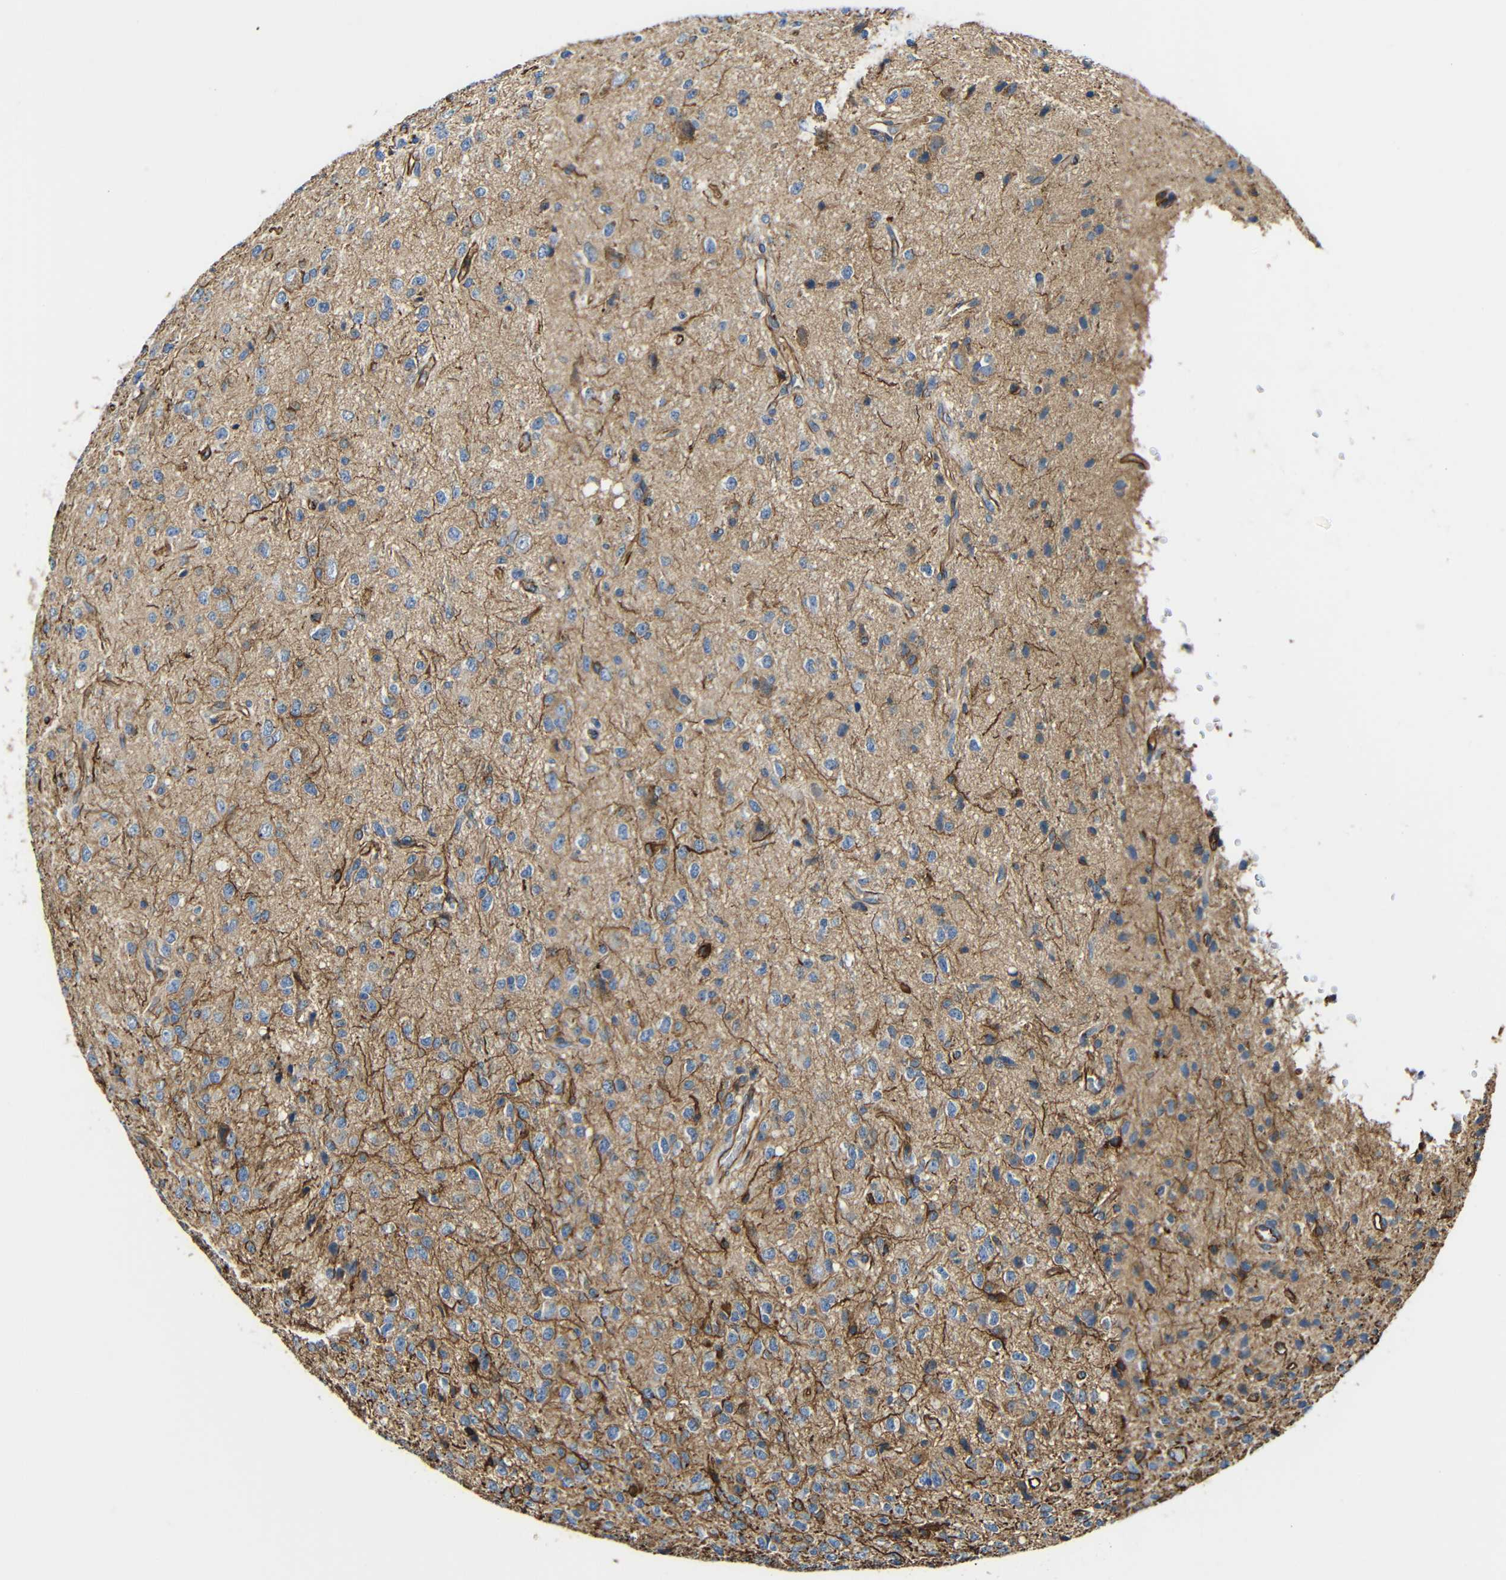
{"staining": {"intensity": "moderate", "quantity": "25%-75%", "location": "cytoplasmic/membranous"}, "tissue": "glioma", "cell_type": "Tumor cells", "image_type": "cancer", "snomed": [{"axis": "morphology", "description": "Glioma, malignant, High grade"}, {"axis": "topography", "description": "pancreas cauda"}], "caption": "Immunohistochemistry (IHC) (DAB) staining of malignant glioma (high-grade) demonstrates moderate cytoplasmic/membranous protein staining in about 25%-75% of tumor cells.", "gene": "IGSF10", "patient": {"sex": "male", "age": 60}}